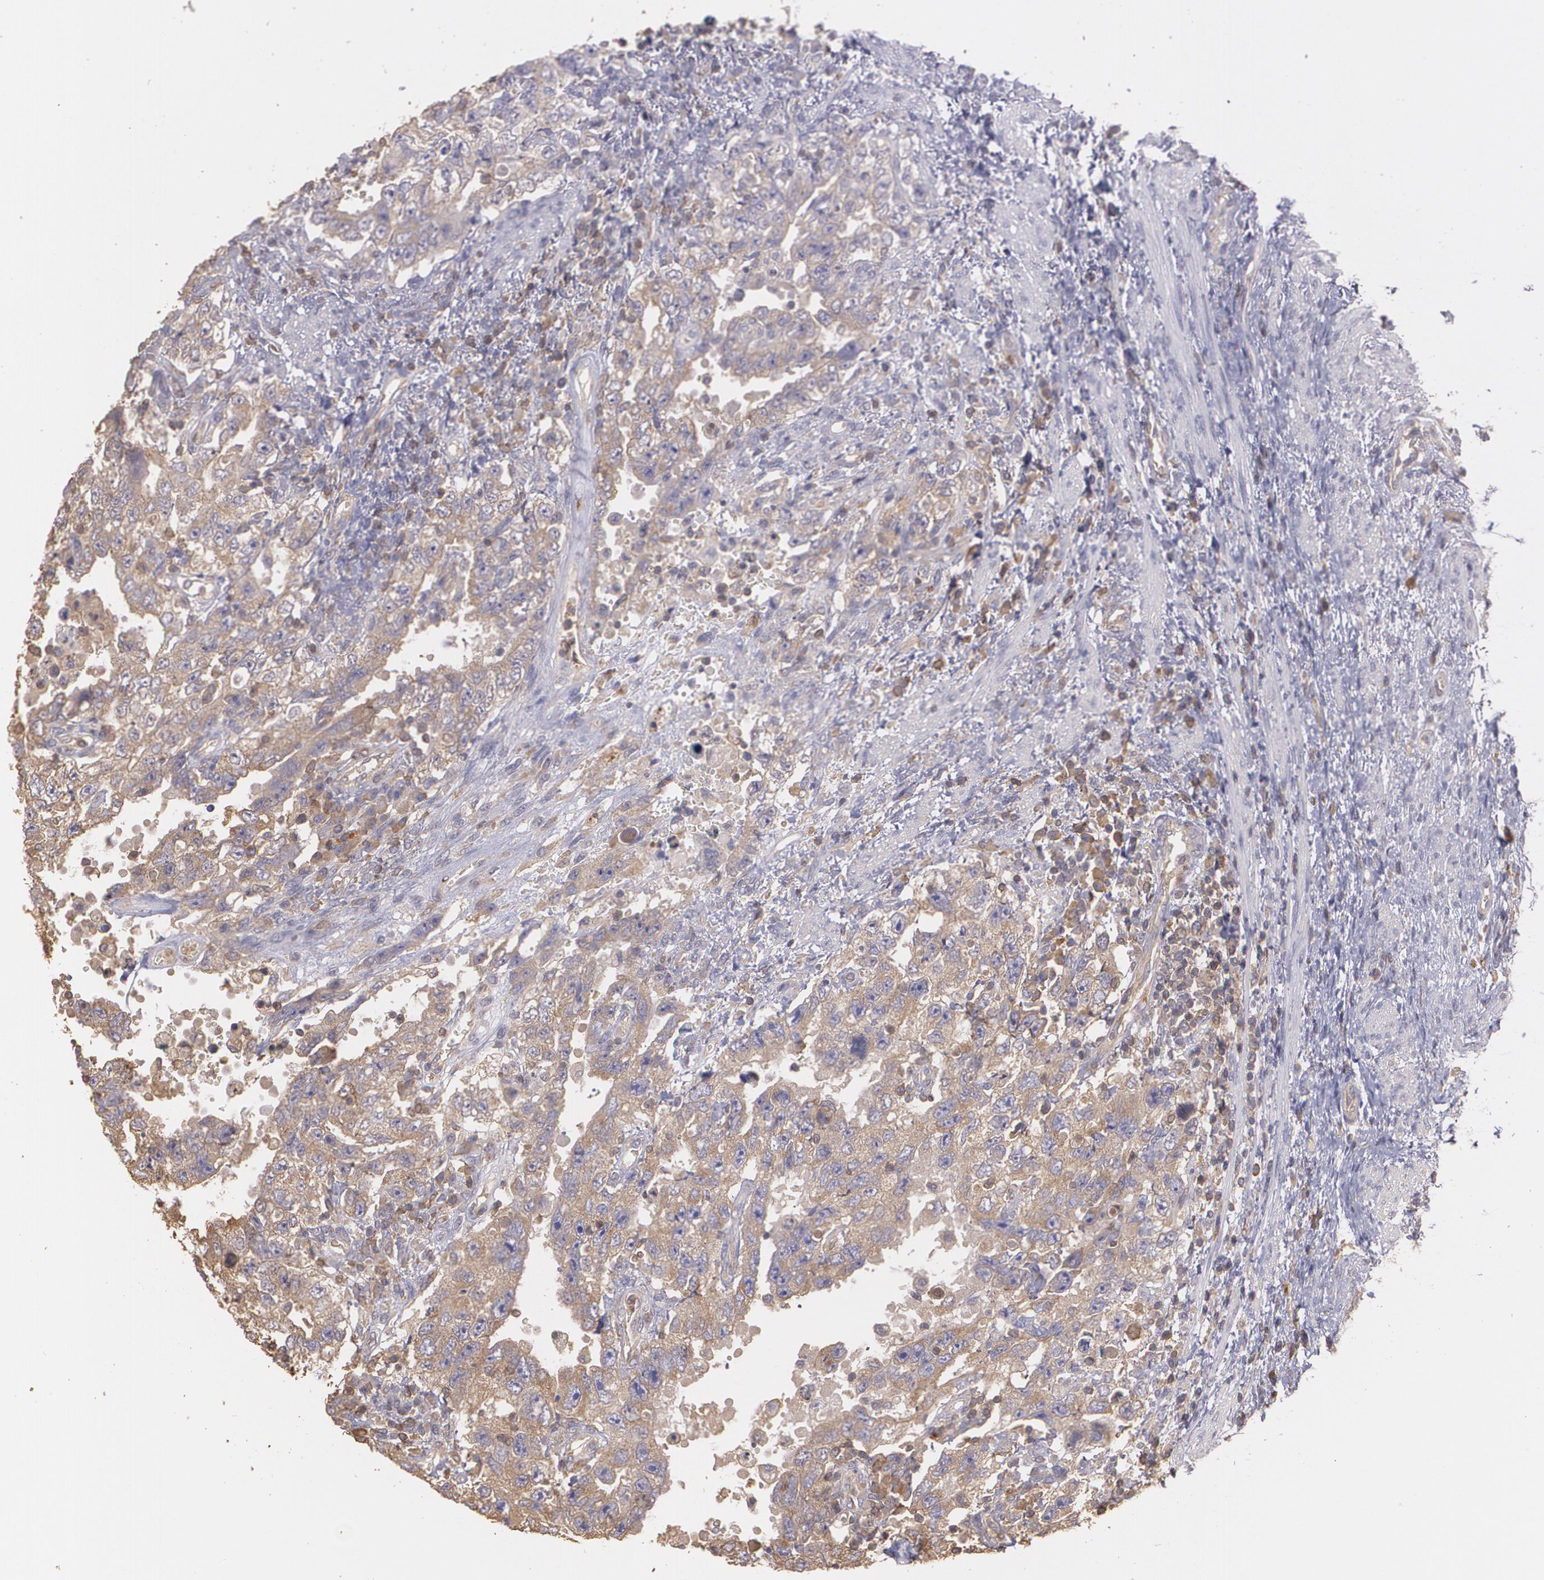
{"staining": {"intensity": "moderate", "quantity": ">75%", "location": "cytoplasmic/membranous"}, "tissue": "testis cancer", "cell_type": "Tumor cells", "image_type": "cancer", "snomed": [{"axis": "morphology", "description": "Carcinoma, Embryonal, NOS"}, {"axis": "topography", "description": "Testis"}], "caption": "An image showing moderate cytoplasmic/membranous expression in approximately >75% of tumor cells in testis embryonal carcinoma, as visualized by brown immunohistochemical staining.", "gene": "ECE1", "patient": {"sex": "male", "age": 26}}